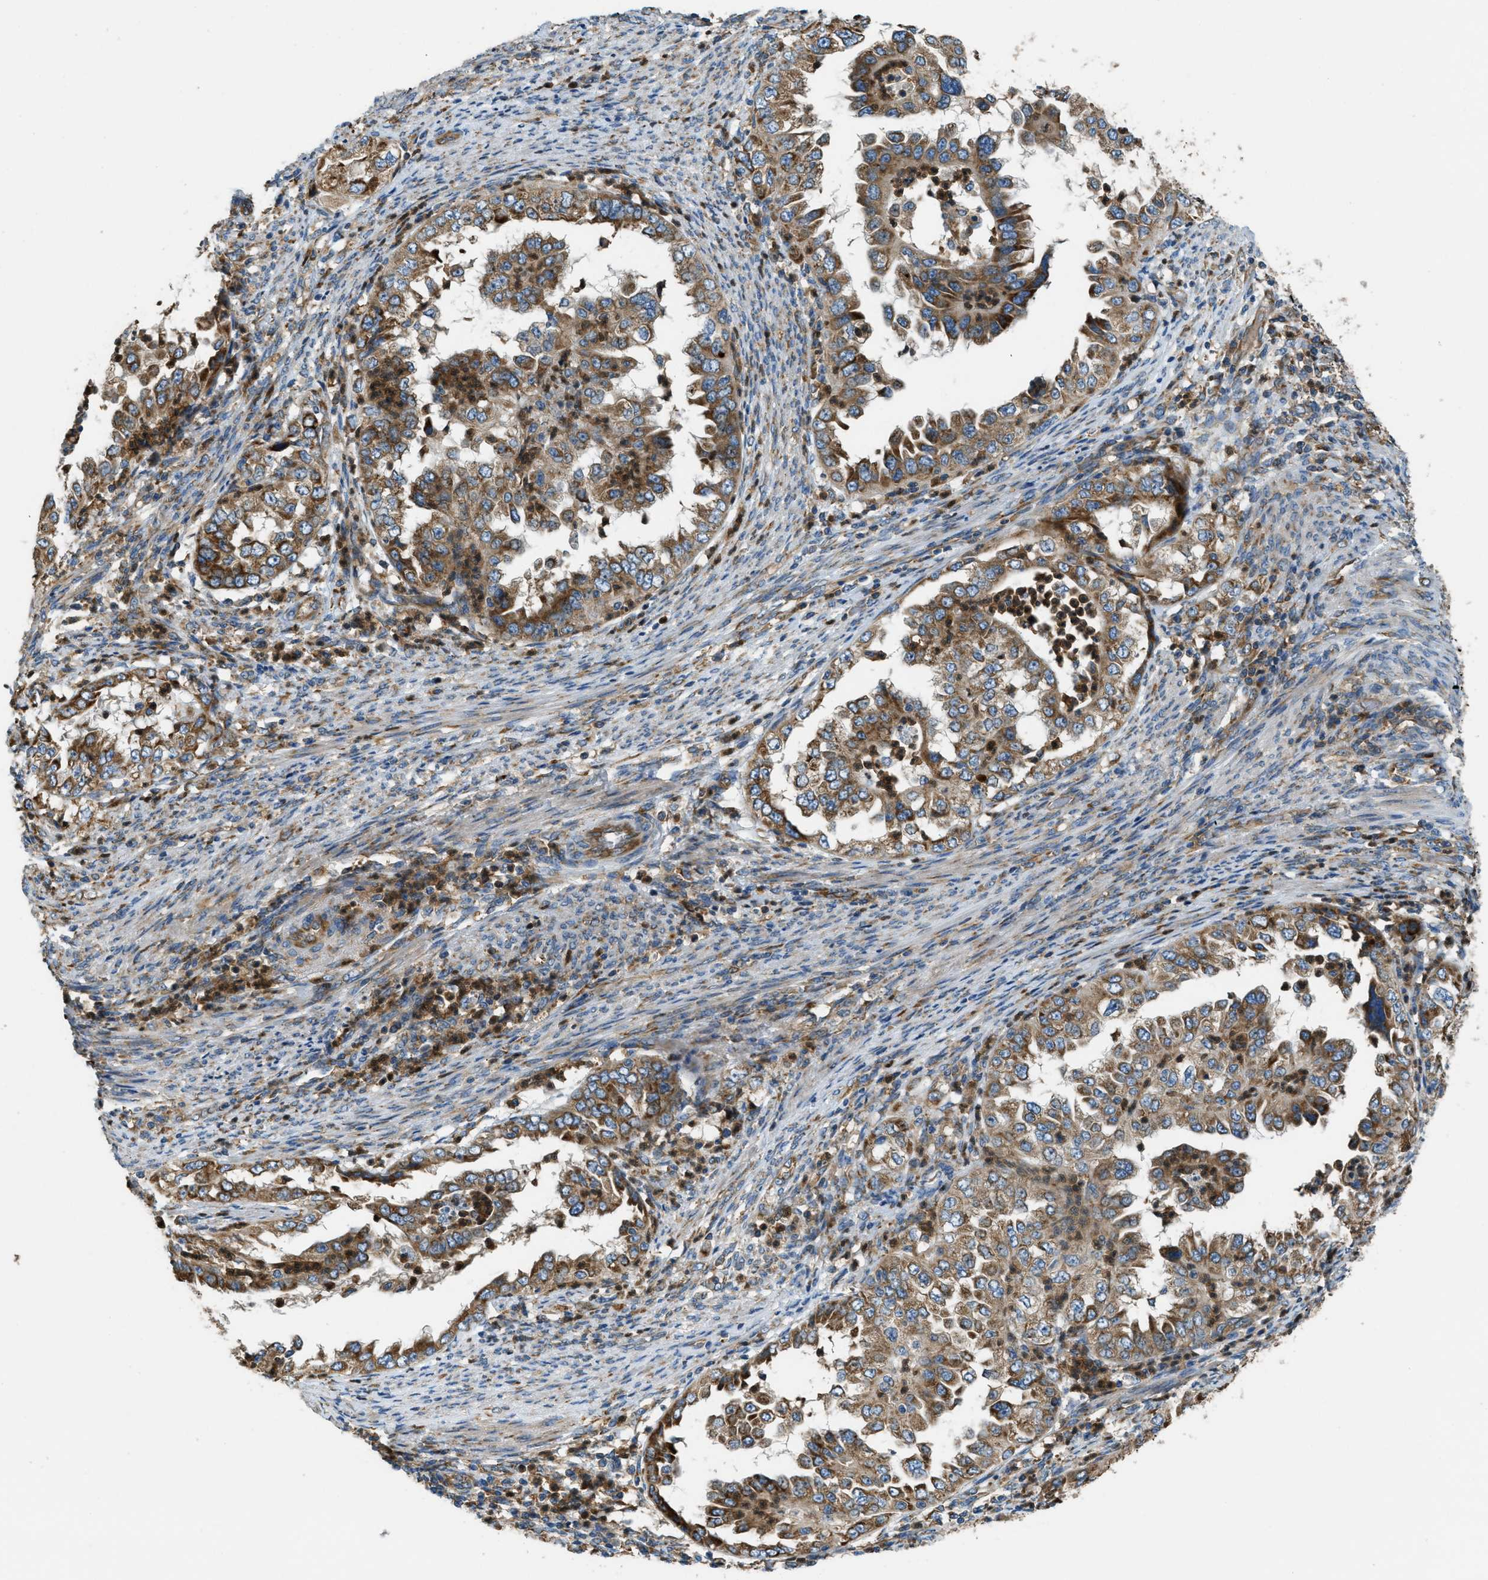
{"staining": {"intensity": "strong", "quantity": ">75%", "location": "cytoplasmic/membranous"}, "tissue": "endometrial cancer", "cell_type": "Tumor cells", "image_type": "cancer", "snomed": [{"axis": "morphology", "description": "Adenocarcinoma, NOS"}, {"axis": "topography", "description": "Endometrium"}], "caption": "The photomicrograph displays staining of endometrial adenocarcinoma, revealing strong cytoplasmic/membranous protein positivity (brown color) within tumor cells.", "gene": "GIMAP8", "patient": {"sex": "female", "age": 85}}